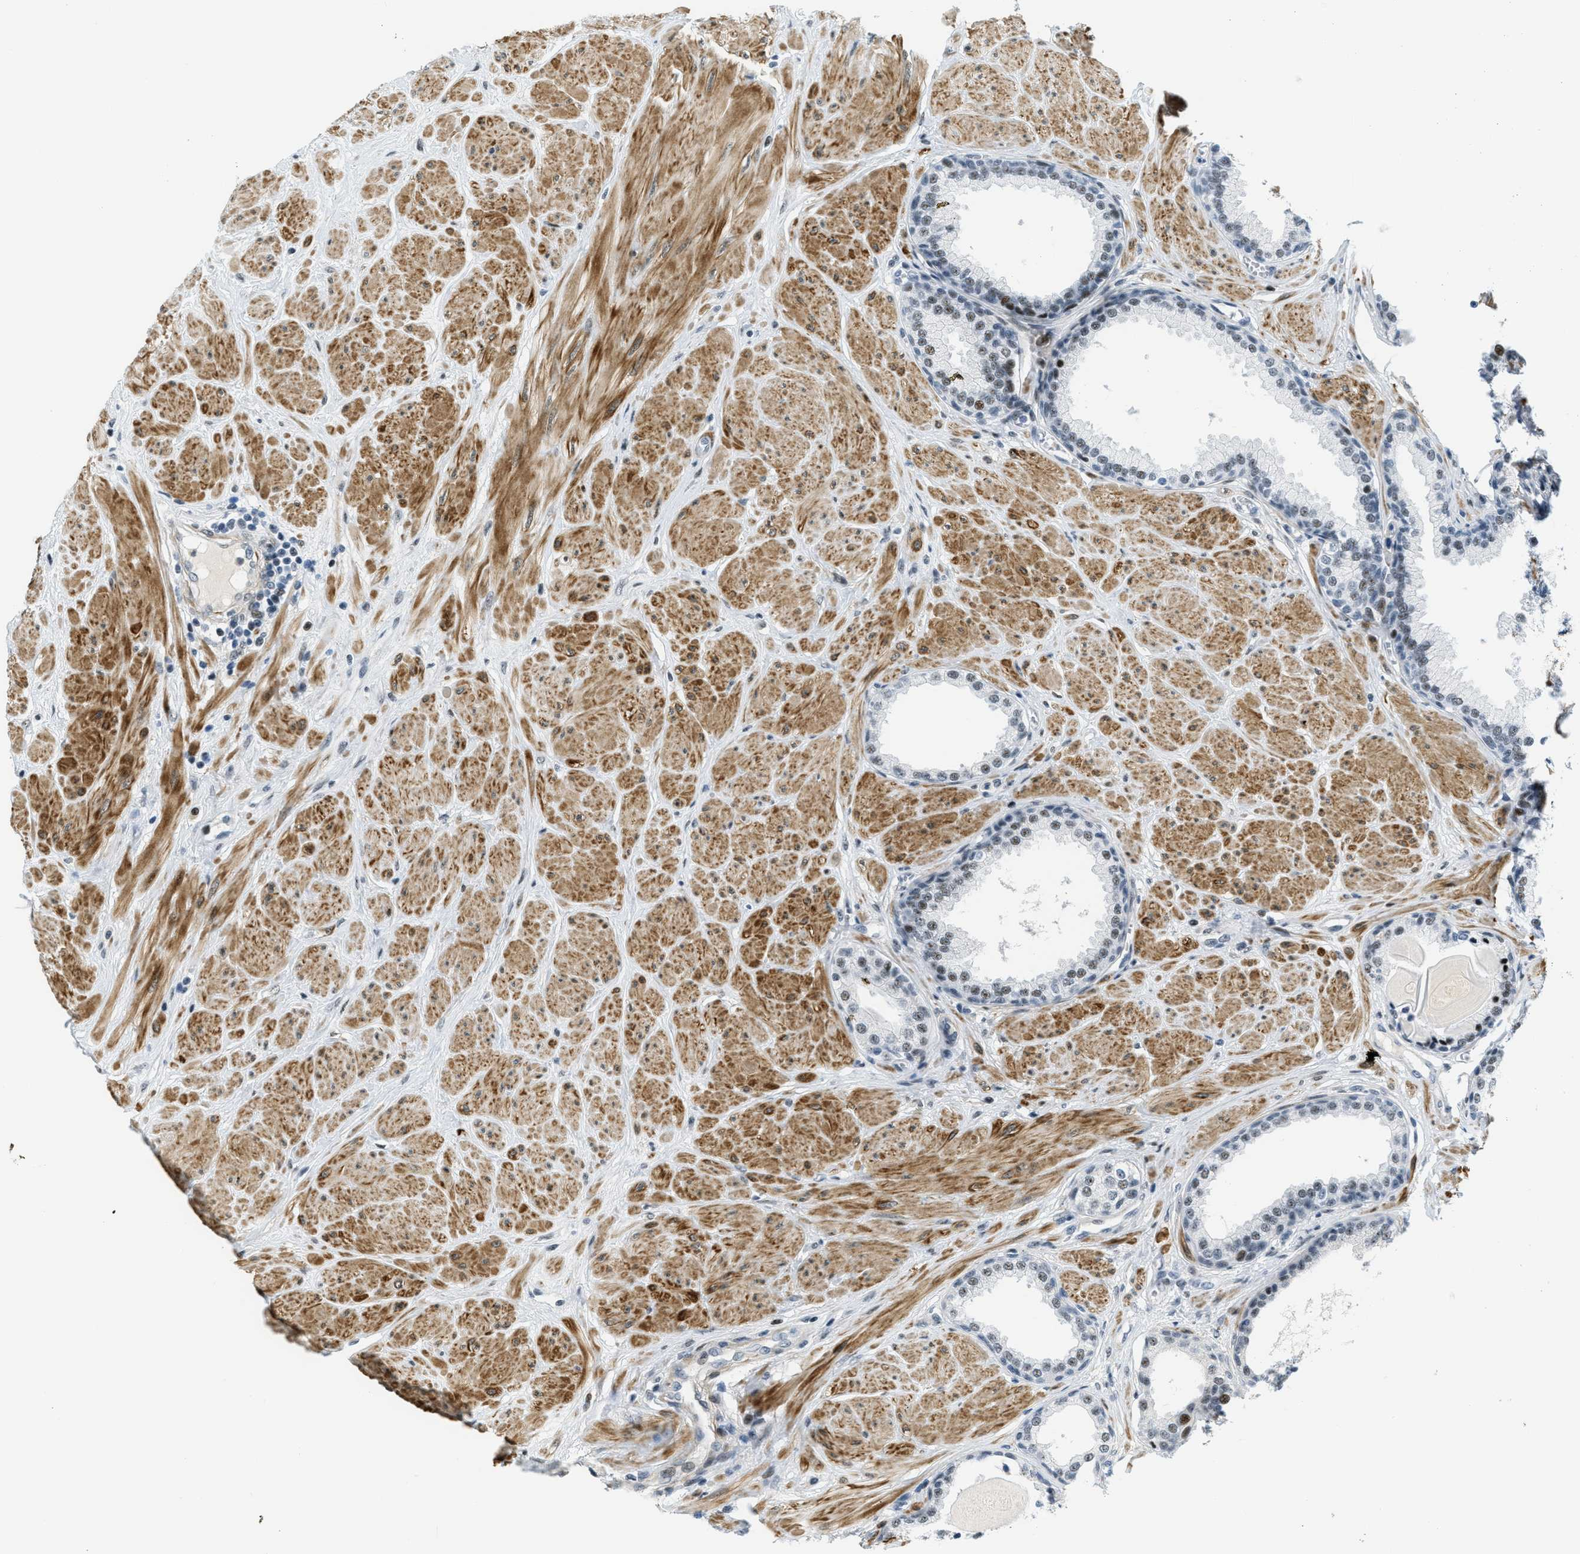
{"staining": {"intensity": "weak", "quantity": ">75%", "location": "nuclear"}, "tissue": "prostate", "cell_type": "Glandular cells", "image_type": "normal", "snomed": [{"axis": "morphology", "description": "Normal tissue, NOS"}, {"axis": "topography", "description": "Prostate"}], "caption": "Weak nuclear protein positivity is appreciated in about >75% of glandular cells in prostate.", "gene": "ZDHHC23", "patient": {"sex": "male", "age": 51}}